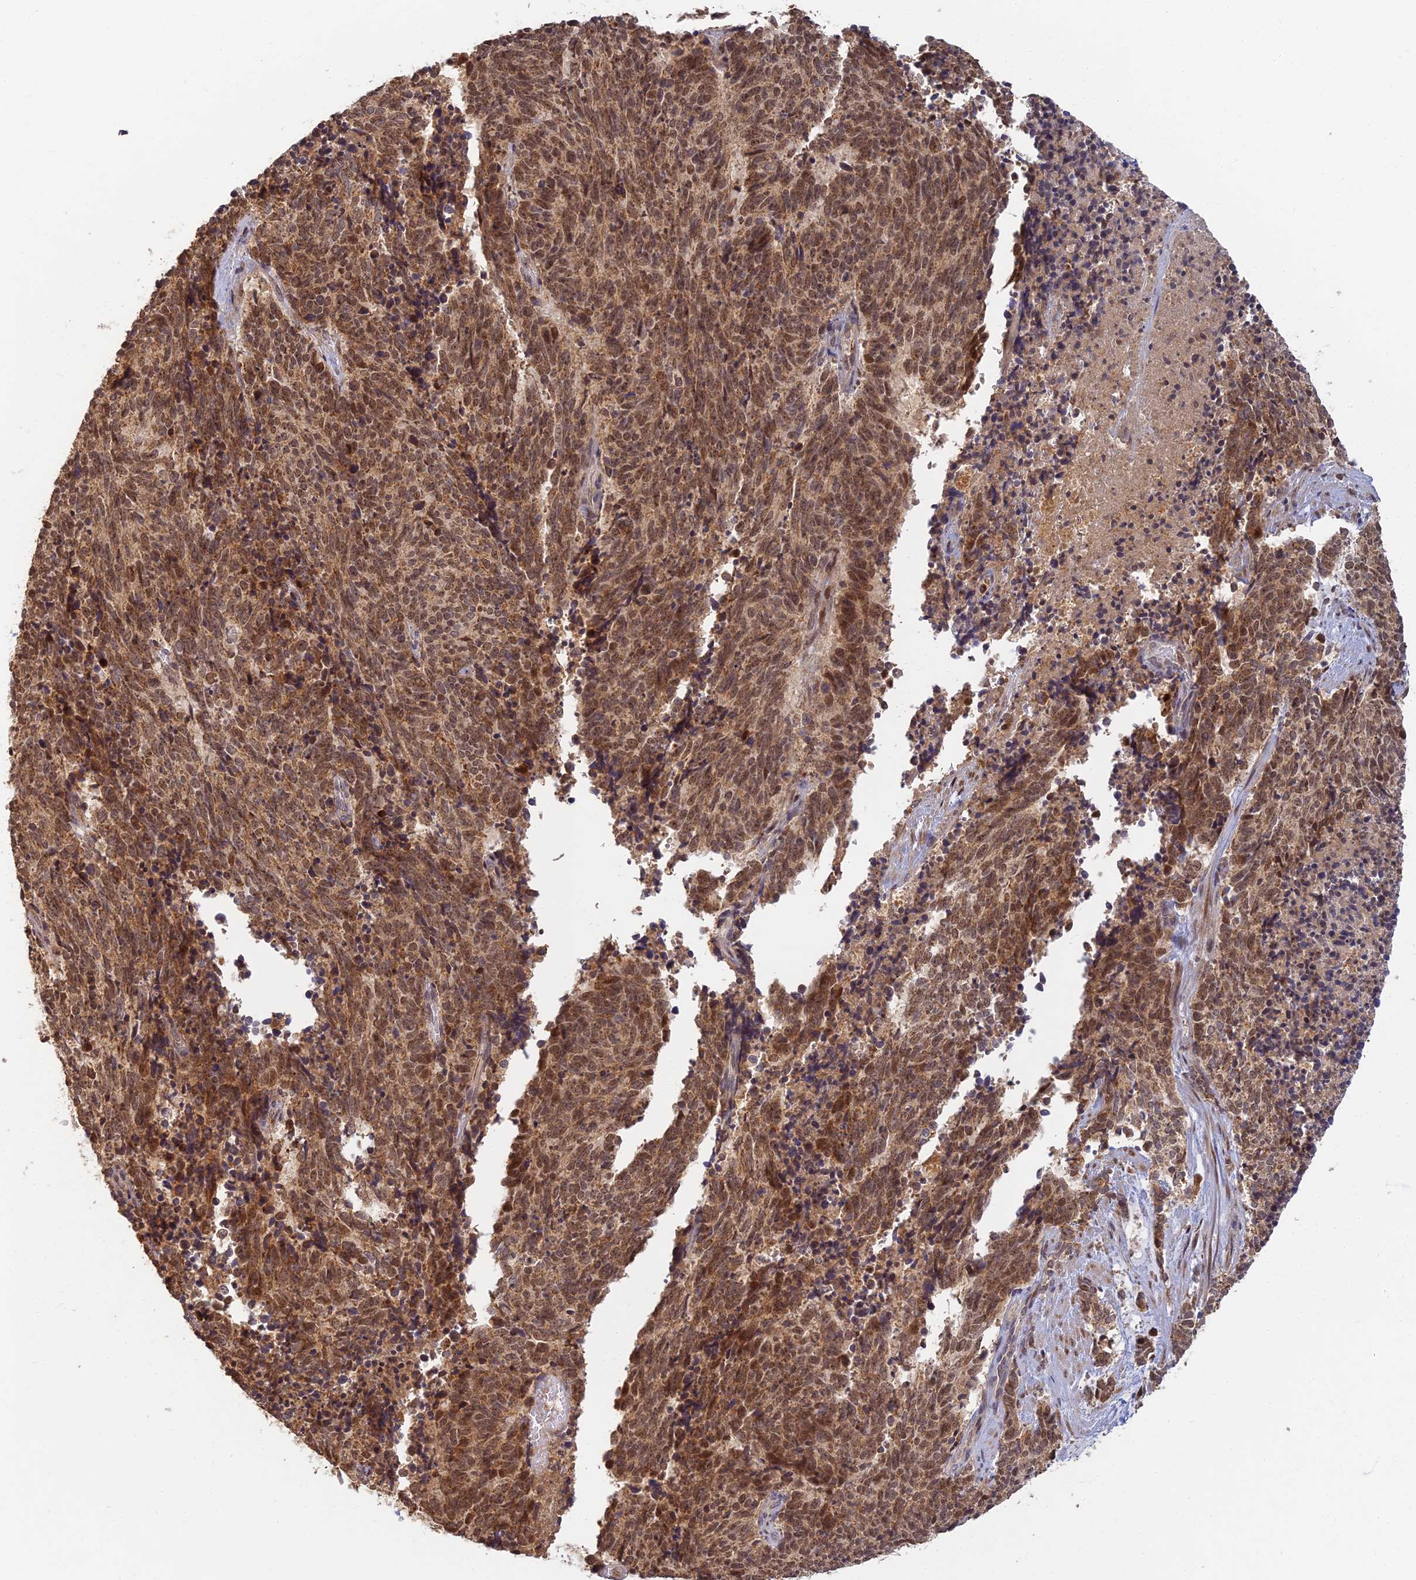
{"staining": {"intensity": "moderate", "quantity": ">75%", "location": "cytoplasmic/membranous"}, "tissue": "cervical cancer", "cell_type": "Tumor cells", "image_type": "cancer", "snomed": [{"axis": "morphology", "description": "Squamous cell carcinoma, NOS"}, {"axis": "topography", "description": "Cervix"}], "caption": "IHC (DAB) staining of cervical cancer reveals moderate cytoplasmic/membranous protein expression in approximately >75% of tumor cells.", "gene": "RGL3", "patient": {"sex": "female", "age": 29}}